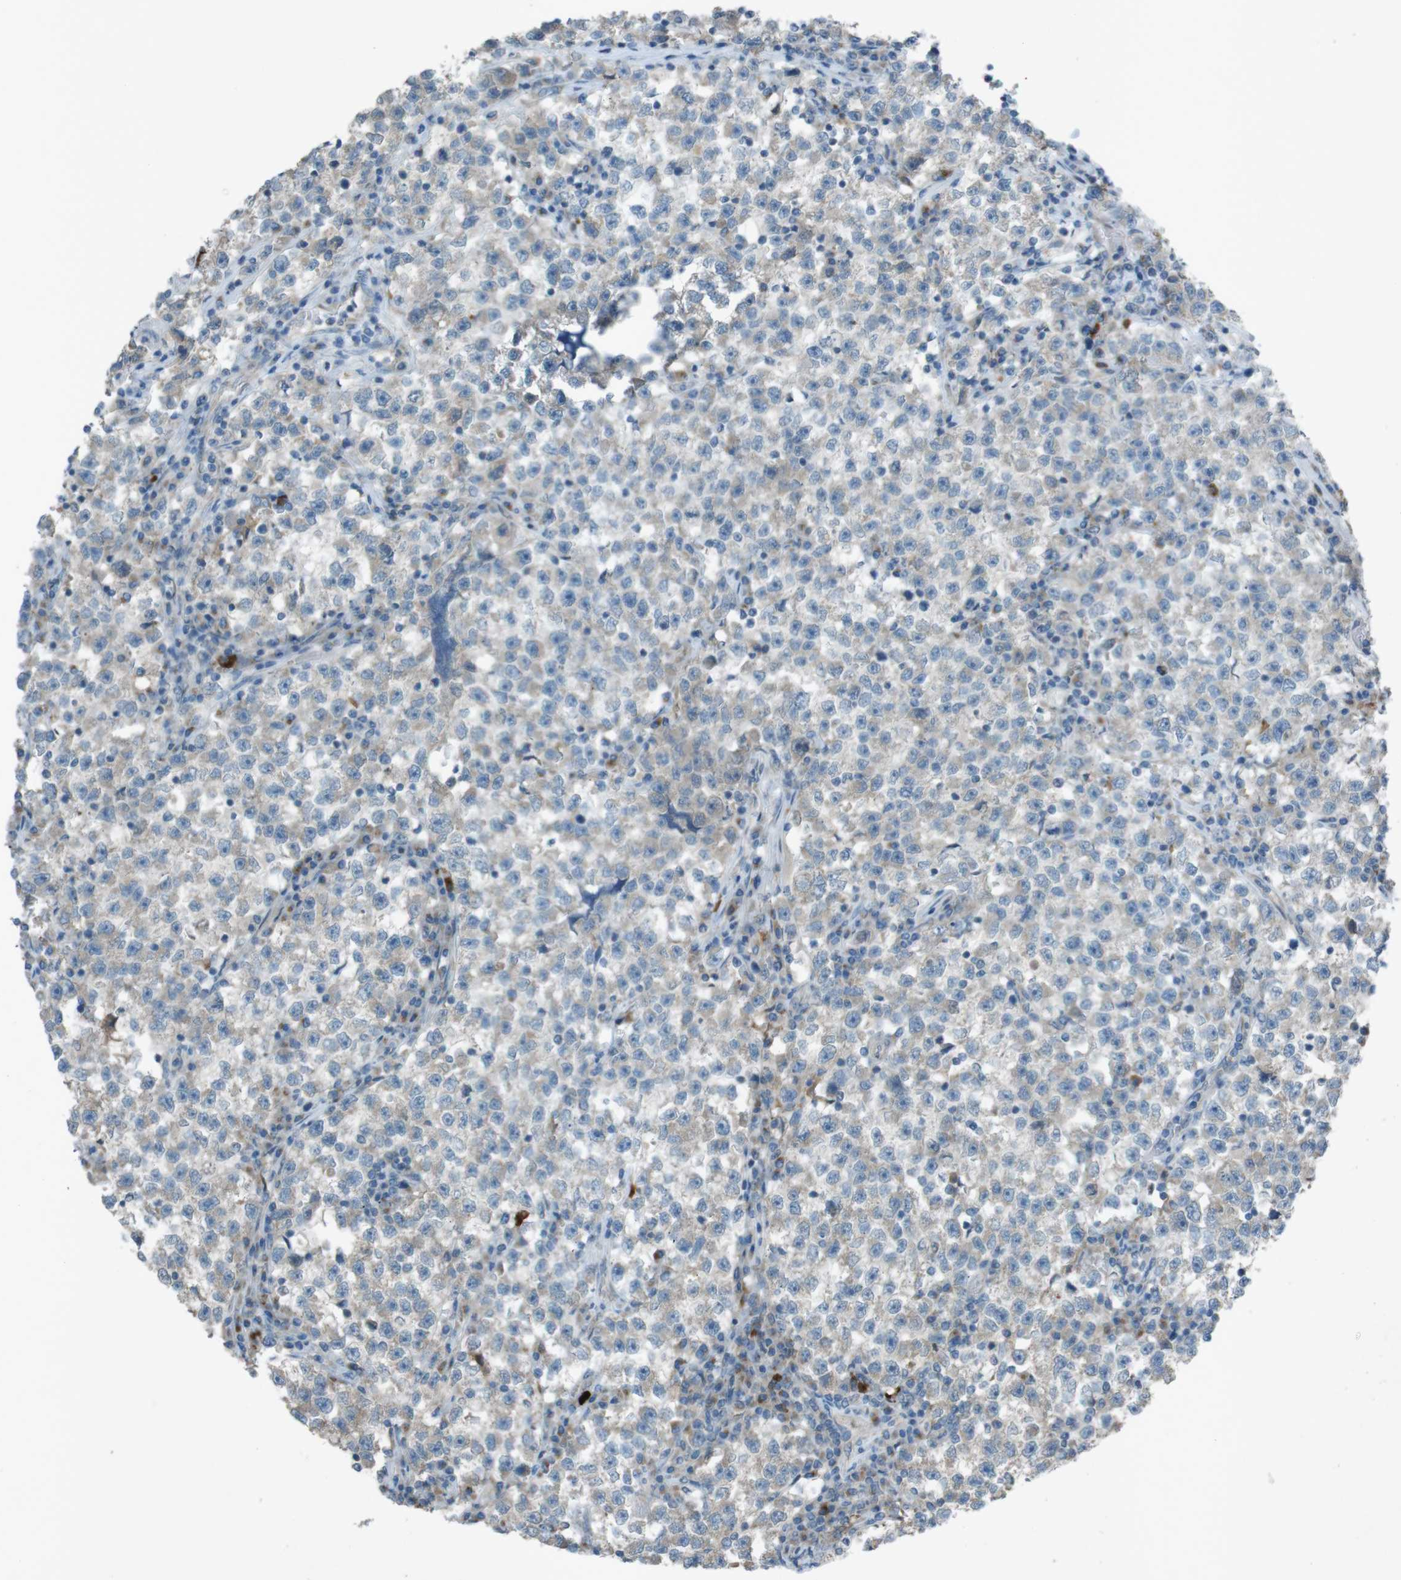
{"staining": {"intensity": "weak", "quantity": "<25%", "location": "cytoplasmic/membranous"}, "tissue": "testis cancer", "cell_type": "Tumor cells", "image_type": "cancer", "snomed": [{"axis": "morphology", "description": "Seminoma, NOS"}, {"axis": "topography", "description": "Testis"}], "caption": "IHC micrograph of human testis cancer (seminoma) stained for a protein (brown), which shows no staining in tumor cells.", "gene": "TMEM41B", "patient": {"sex": "male", "age": 22}}